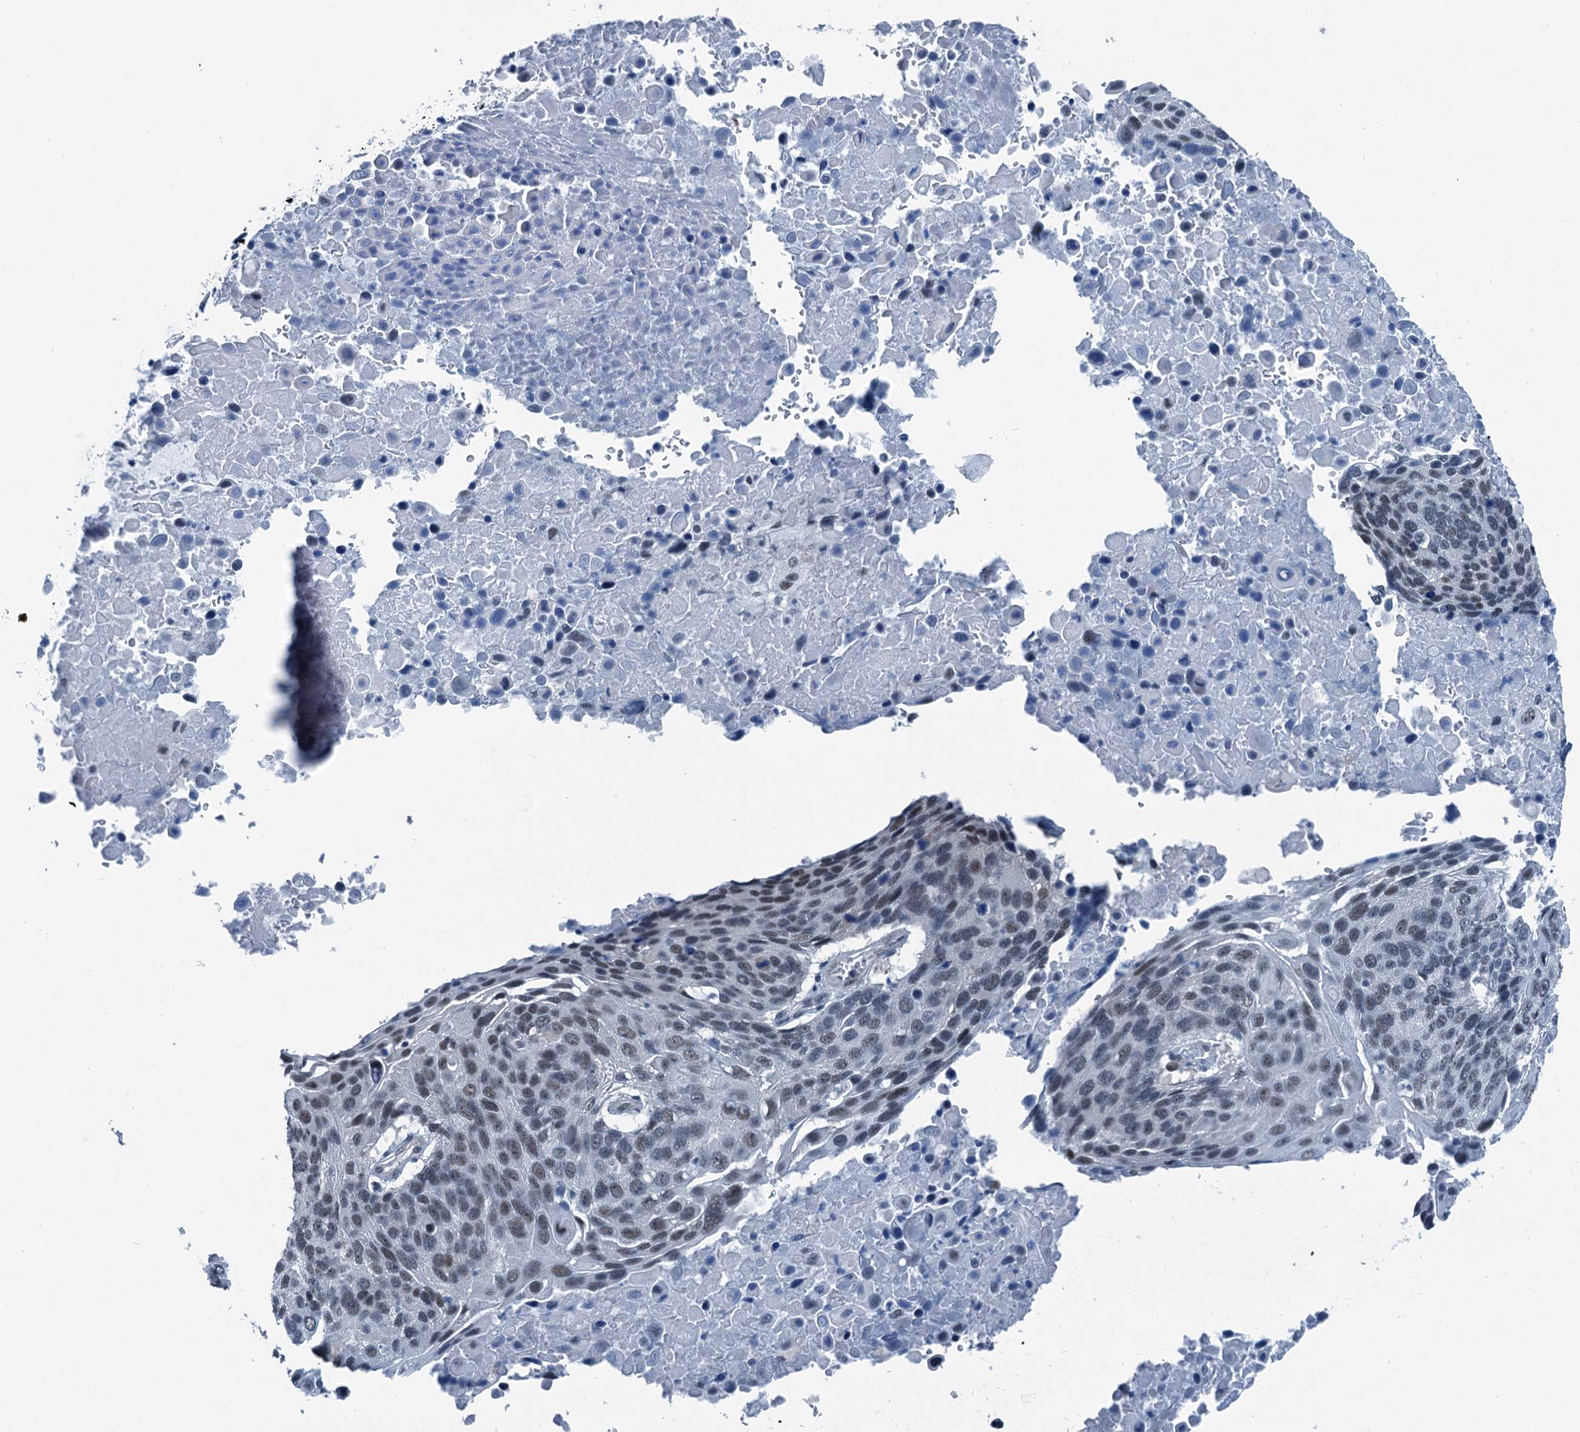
{"staining": {"intensity": "weak", "quantity": "<25%", "location": "nuclear"}, "tissue": "lung cancer", "cell_type": "Tumor cells", "image_type": "cancer", "snomed": [{"axis": "morphology", "description": "Squamous cell carcinoma, NOS"}, {"axis": "topography", "description": "Lung"}], "caption": "An IHC histopathology image of squamous cell carcinoma (lung) is shown. There is no staining in tumor cells of squamous cell carcinoma (lung).", "gene": "TRPT1", "patient": {"sex": "male", "age": 66}}